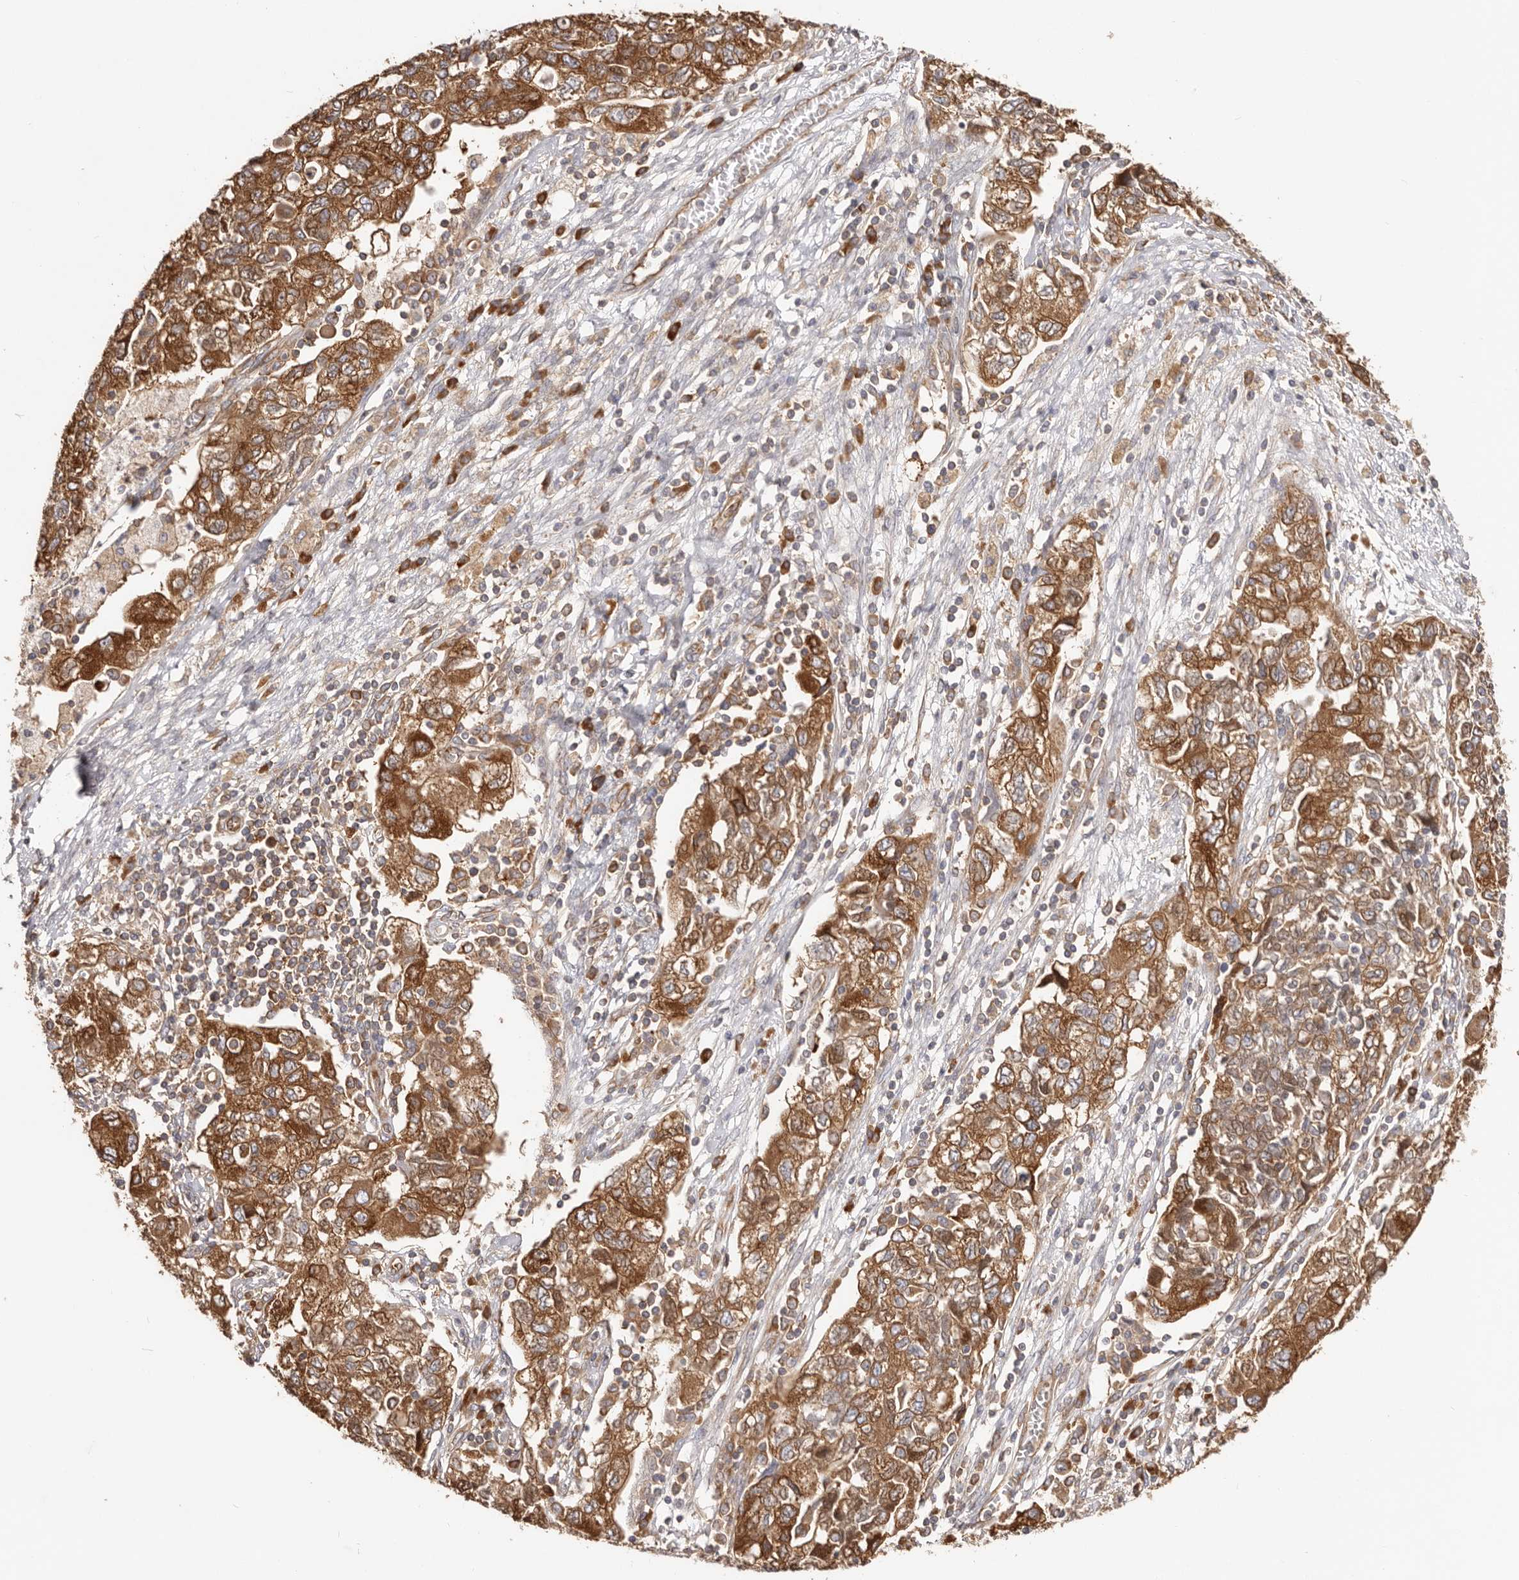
{"staining": {"intensity": "strong", "quantity": ">75%", "location": "cytoplasmic/membranous"}, "tissue": "ovarian cancer", "cell_type": "Tumor cells", "image_type": "cancer", "snomed": [{"axis": "morphology", "description": "Carcinoma, NOS"}, {"axis": "morphology", "description": "Cystadenocarcinoma, serous, NOS"}, {"axis": "topography", "description": "Ovary"}], "caption": "Strong cytoplasmic/membranous staining is identified in approximately >75% of tumor cells in ovarian cancer (carcinoma).", "gene": "EPRS1", "patient": {"sex": "female", "age": 69}}